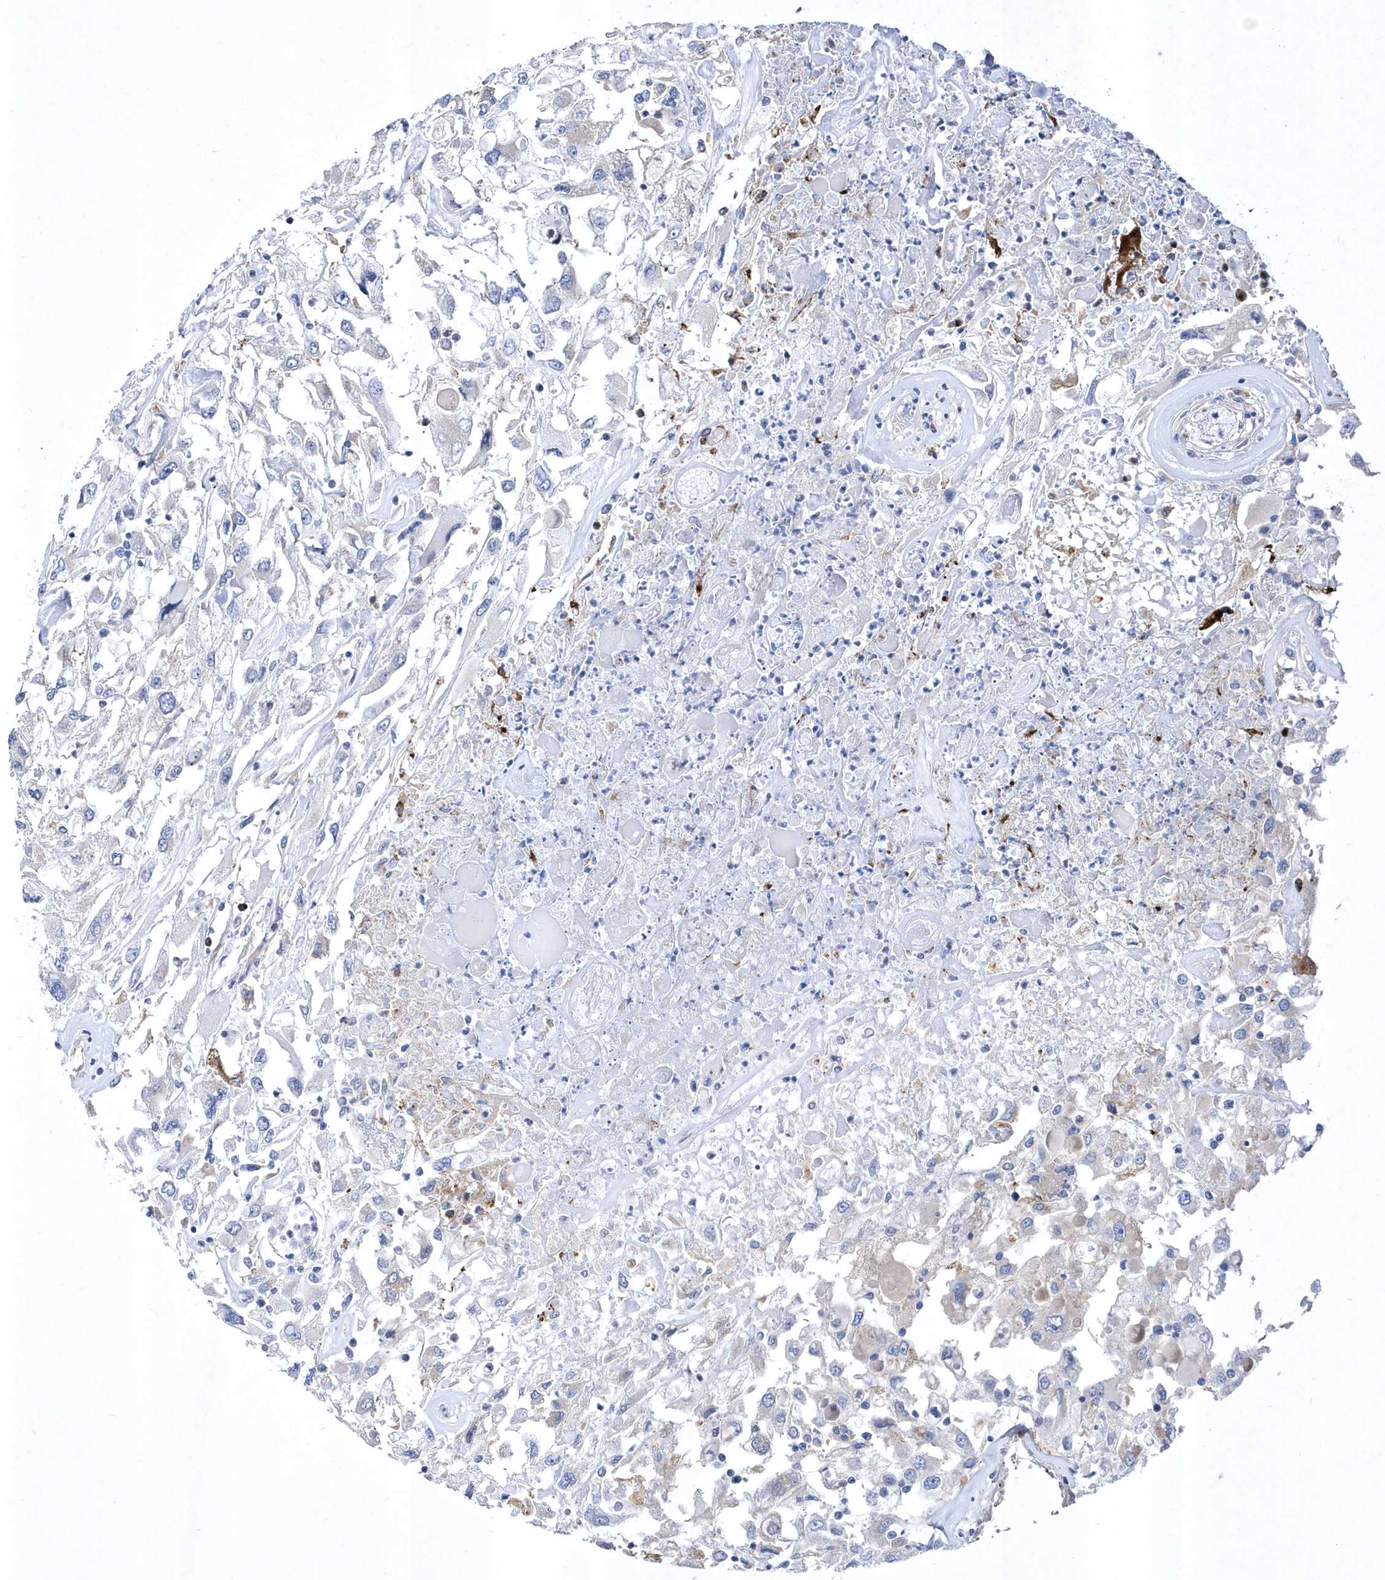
{"staining": {"intensity": "negative", "quantity": "none", "location": "none"}, "tissue": "renal cancer", "cell_type": "Tumor cells", "image_type": "cancer", "snomed": [{"axis": "morphology", "description": "Adenocarcinoma, NOS"}, {"axis": "topography", "description": "Kidney"}], "caption": "Tumor cells are negative for protein expression in human renal adenocarcinoma.", "gene": "LONRF2", "patient": {"sex": "female", "age": 52}}